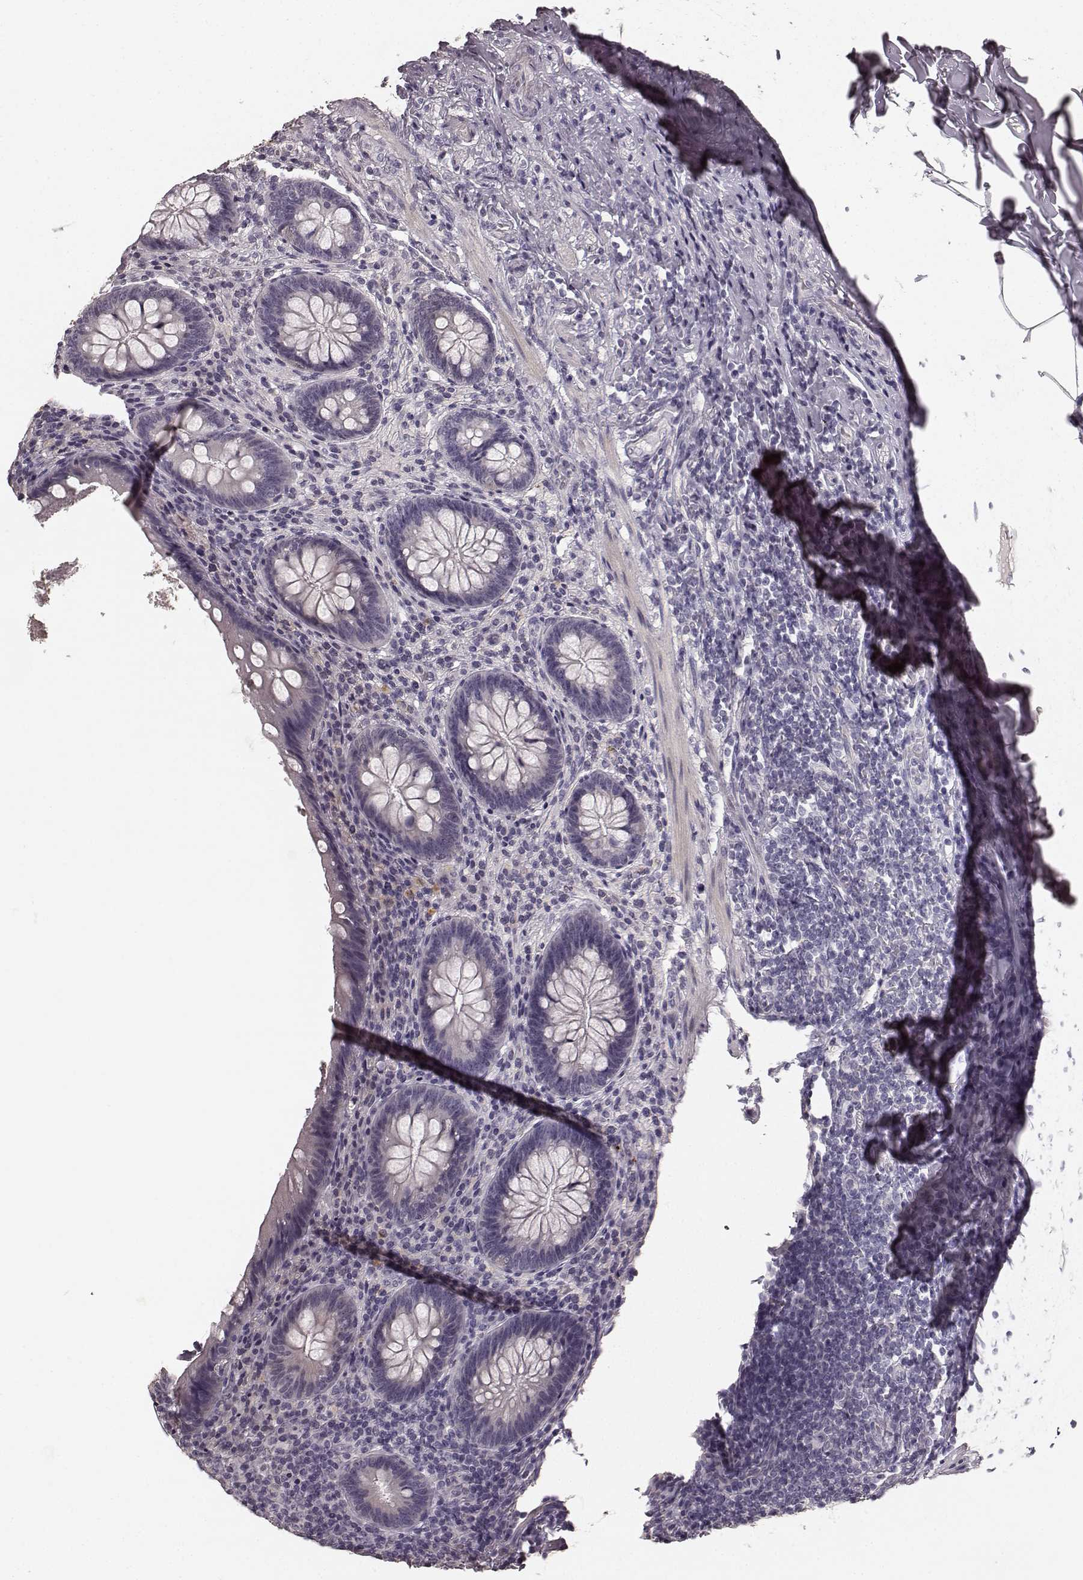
{"staining": {"intensity": "negative", "quantity": "none", "location": "none"}, "tissue": "appendix", "cell_type": "Glandular cells", "image_type": "normal", "snomed": [{"axis": "morphology", "description": "Normal tissue, NOS"}, {"axis": "topography", "description": "Appendix"}], "caption": "A high-resolution photomicrograph shows immunohistochemistry staining of normal appendix, which exhibits no significant staining in glandular cells. The staining is performed using DAB (3,3'-diaminobenzidine) brown chromogen with nuclei counter-stained in using hematoxylin.", "gene": "RIT2", "patient": {"sex": "male", "age": 47}}